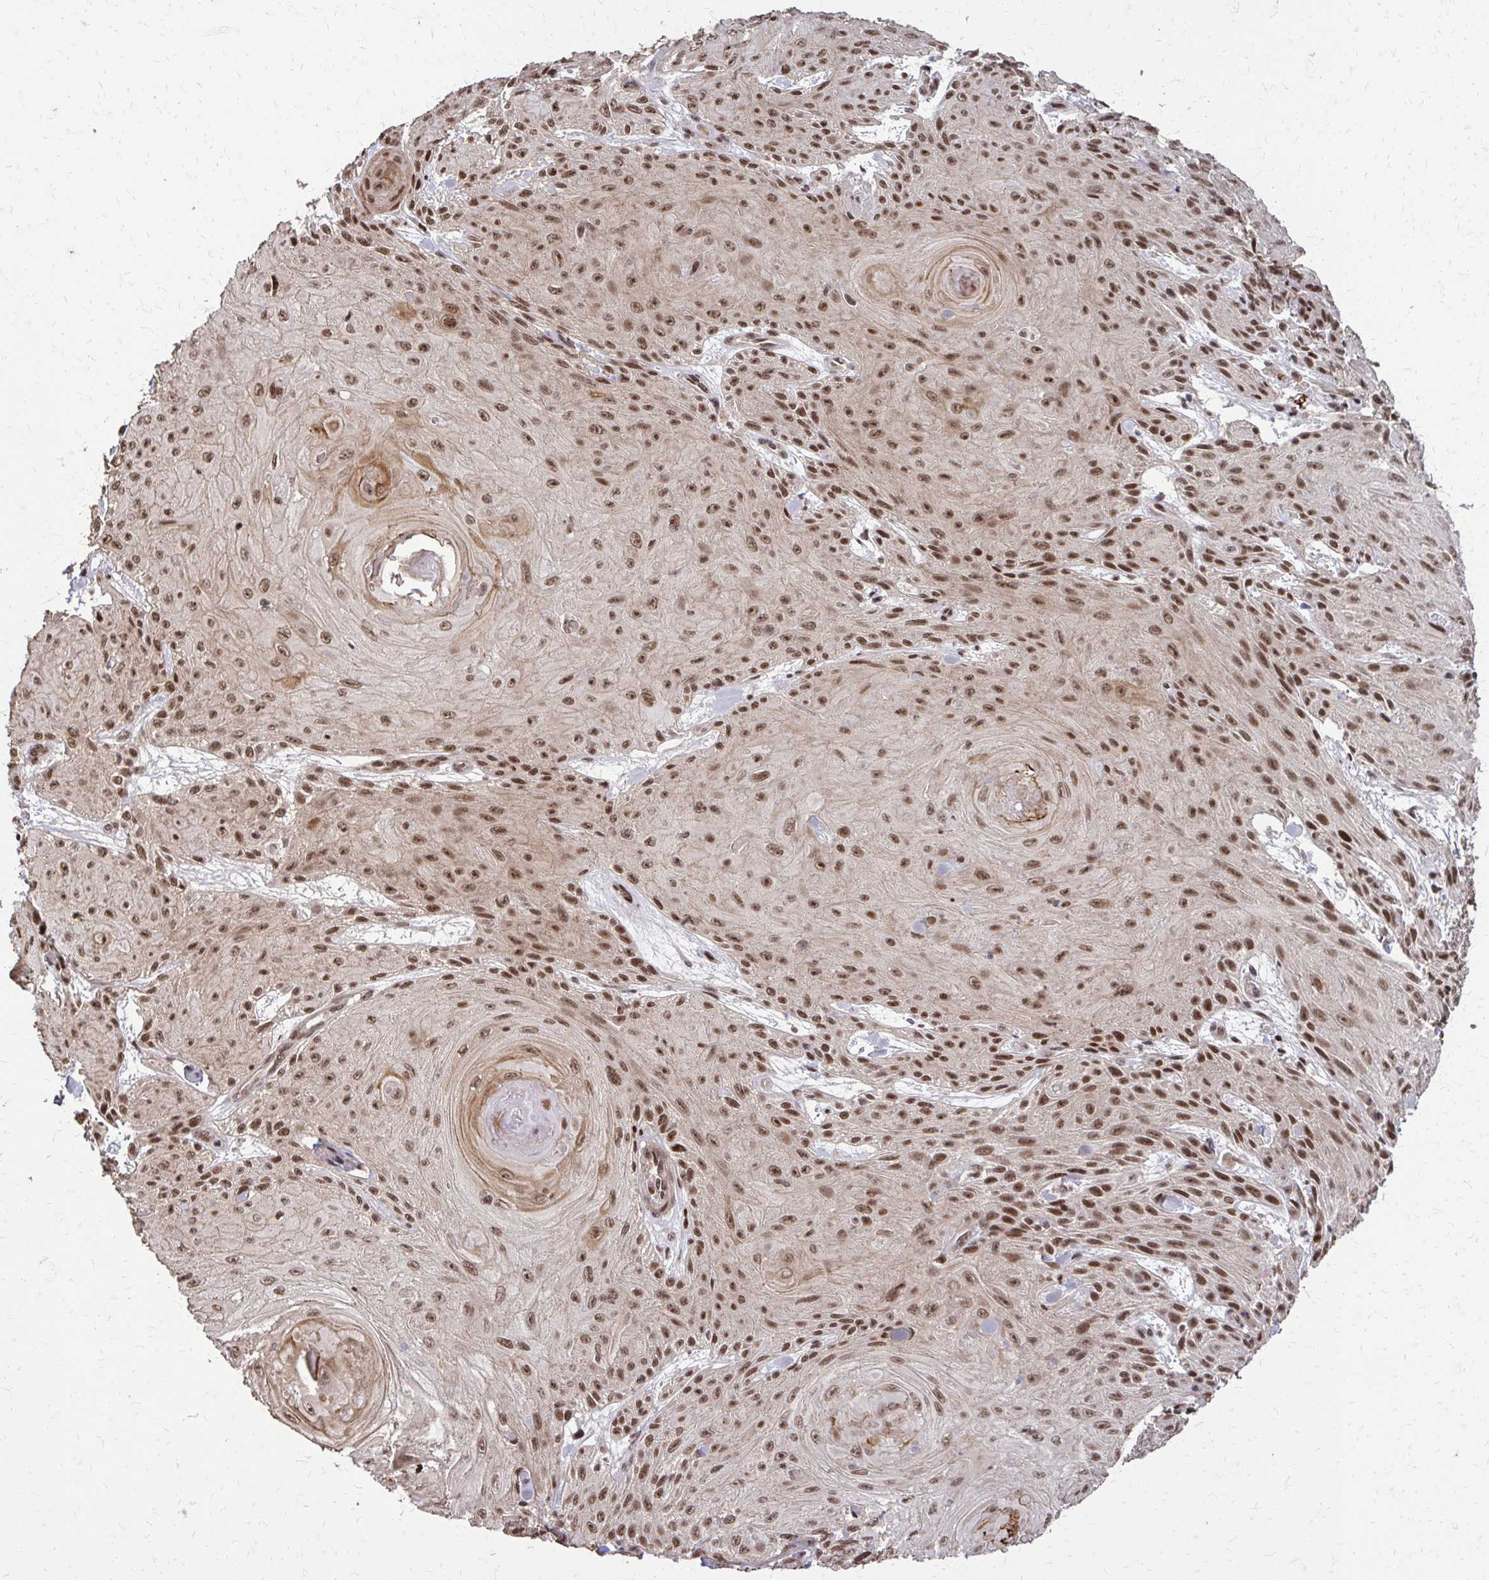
{"staining": {"intensity": "moderate", "quantity": ">75%", "location": "nuclear"}, "tissue": "skin cancer", "cell_type": "Tumor cells", "image_type": "cancer", "snomed": [{"axis": "morphology", "description": "Squamous cell carcinoma, NOS"}, {"axis": "topography", "description": "Skin"}], "caption": "Immunohistochemical staining of skin cancer (squamous cell carcinoma) reveals medium levels of moderate nuclear expression in approximately >75% of tumor cells. (DAB (3,3'-diaminobenzidine) IHC with brightfield microscopy, high magnification).", "gene": "SS18", "patient": {"sex": "male", "age": 88}}